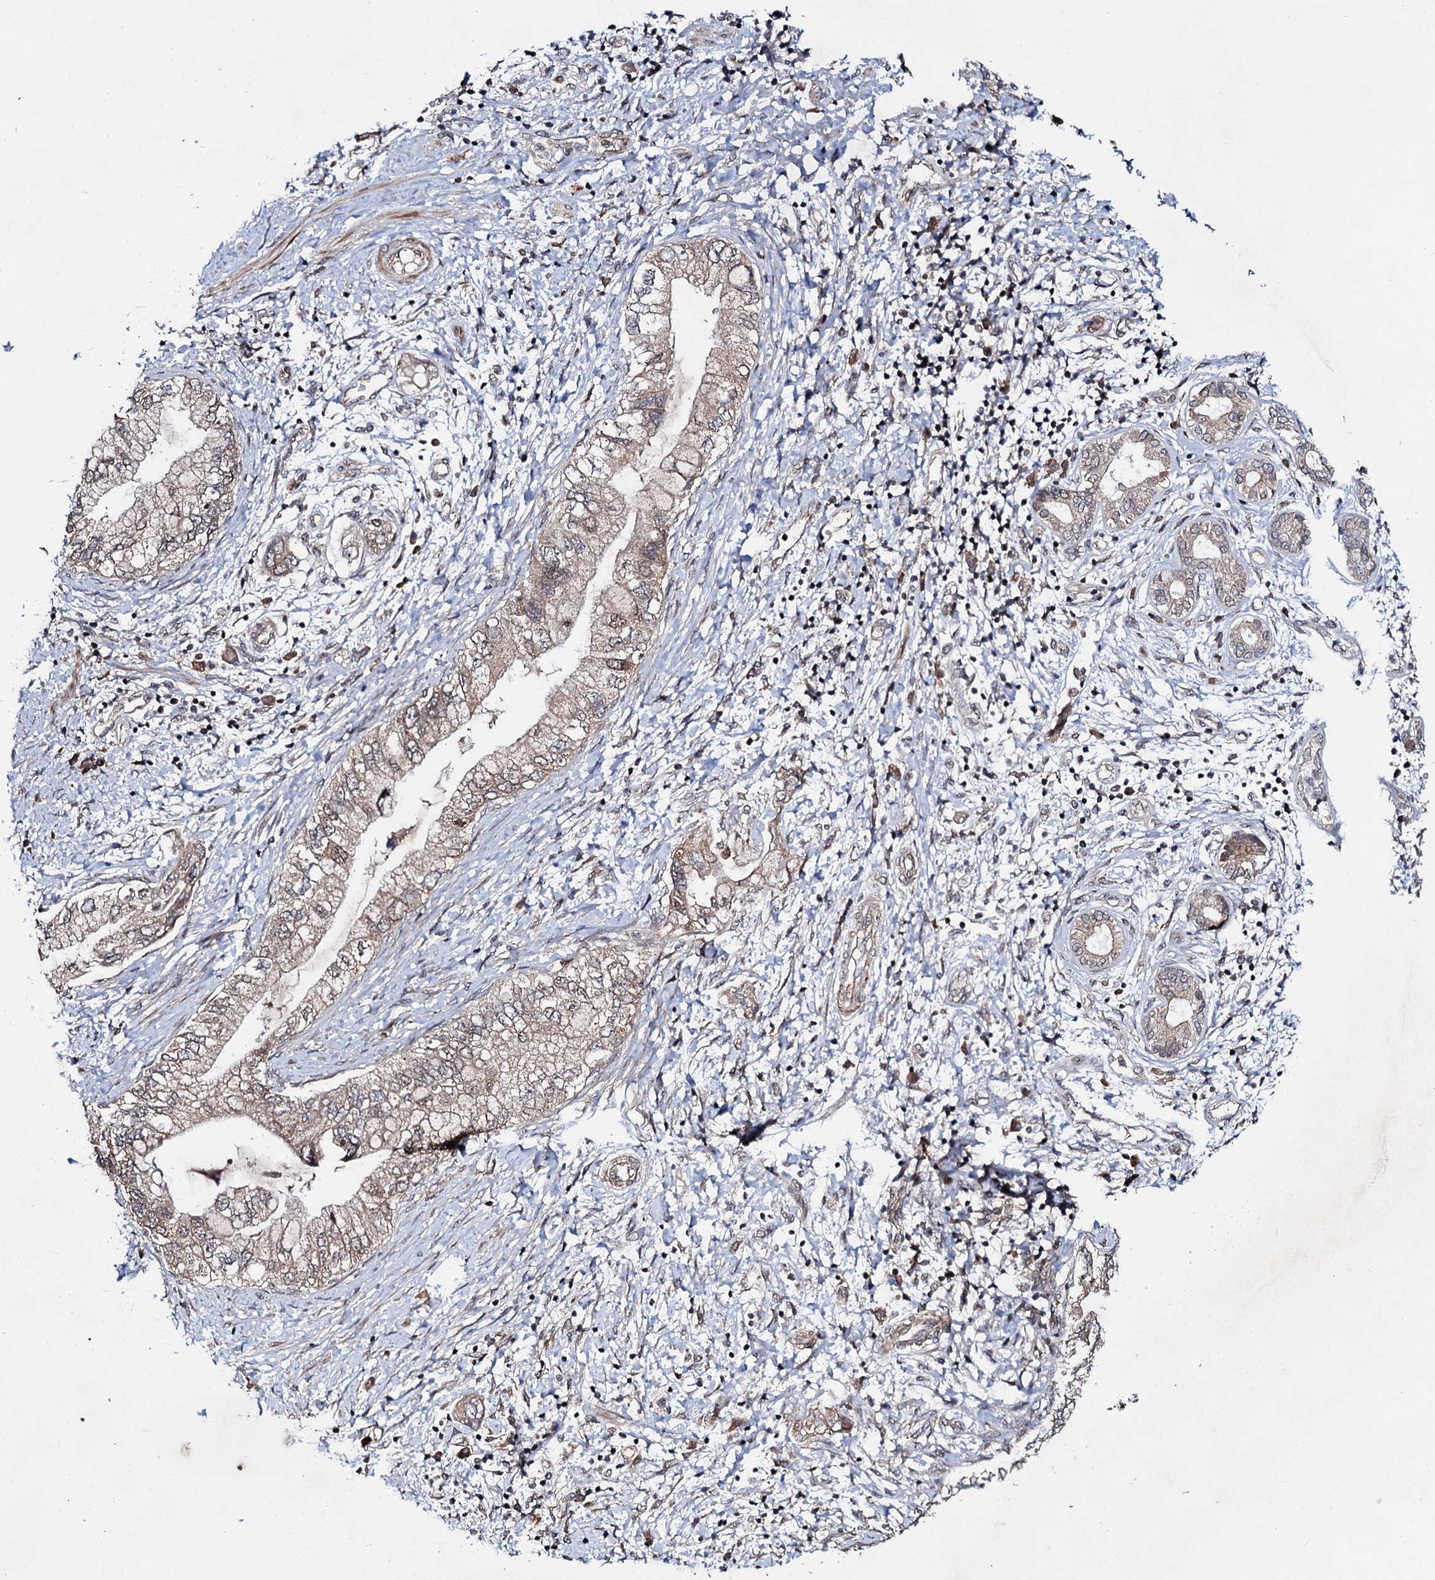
{"staining": {"intensity": "weak", "quantity": "25%-75%", "location": "cytoplasmic/membranous"}, "tissue": "pancreatic cancer", "cell_type": "Tumor cells", "image_type": "cancer", "snomed": [{"axis": "morphology", "description": "Adenocarcinoma, NOS"}, {"axis": "topography", "description": "Pancreas"}], "caption": "There is low levels of weak cytoplasmic/membranous positivity in tumor cells of pancreatic cancer (adenocarcinoma), as demonstrated by immunohistochemical staining (brown color).", "gene": "FAM111A", "patient": {"sex": "female", "age": 73}}